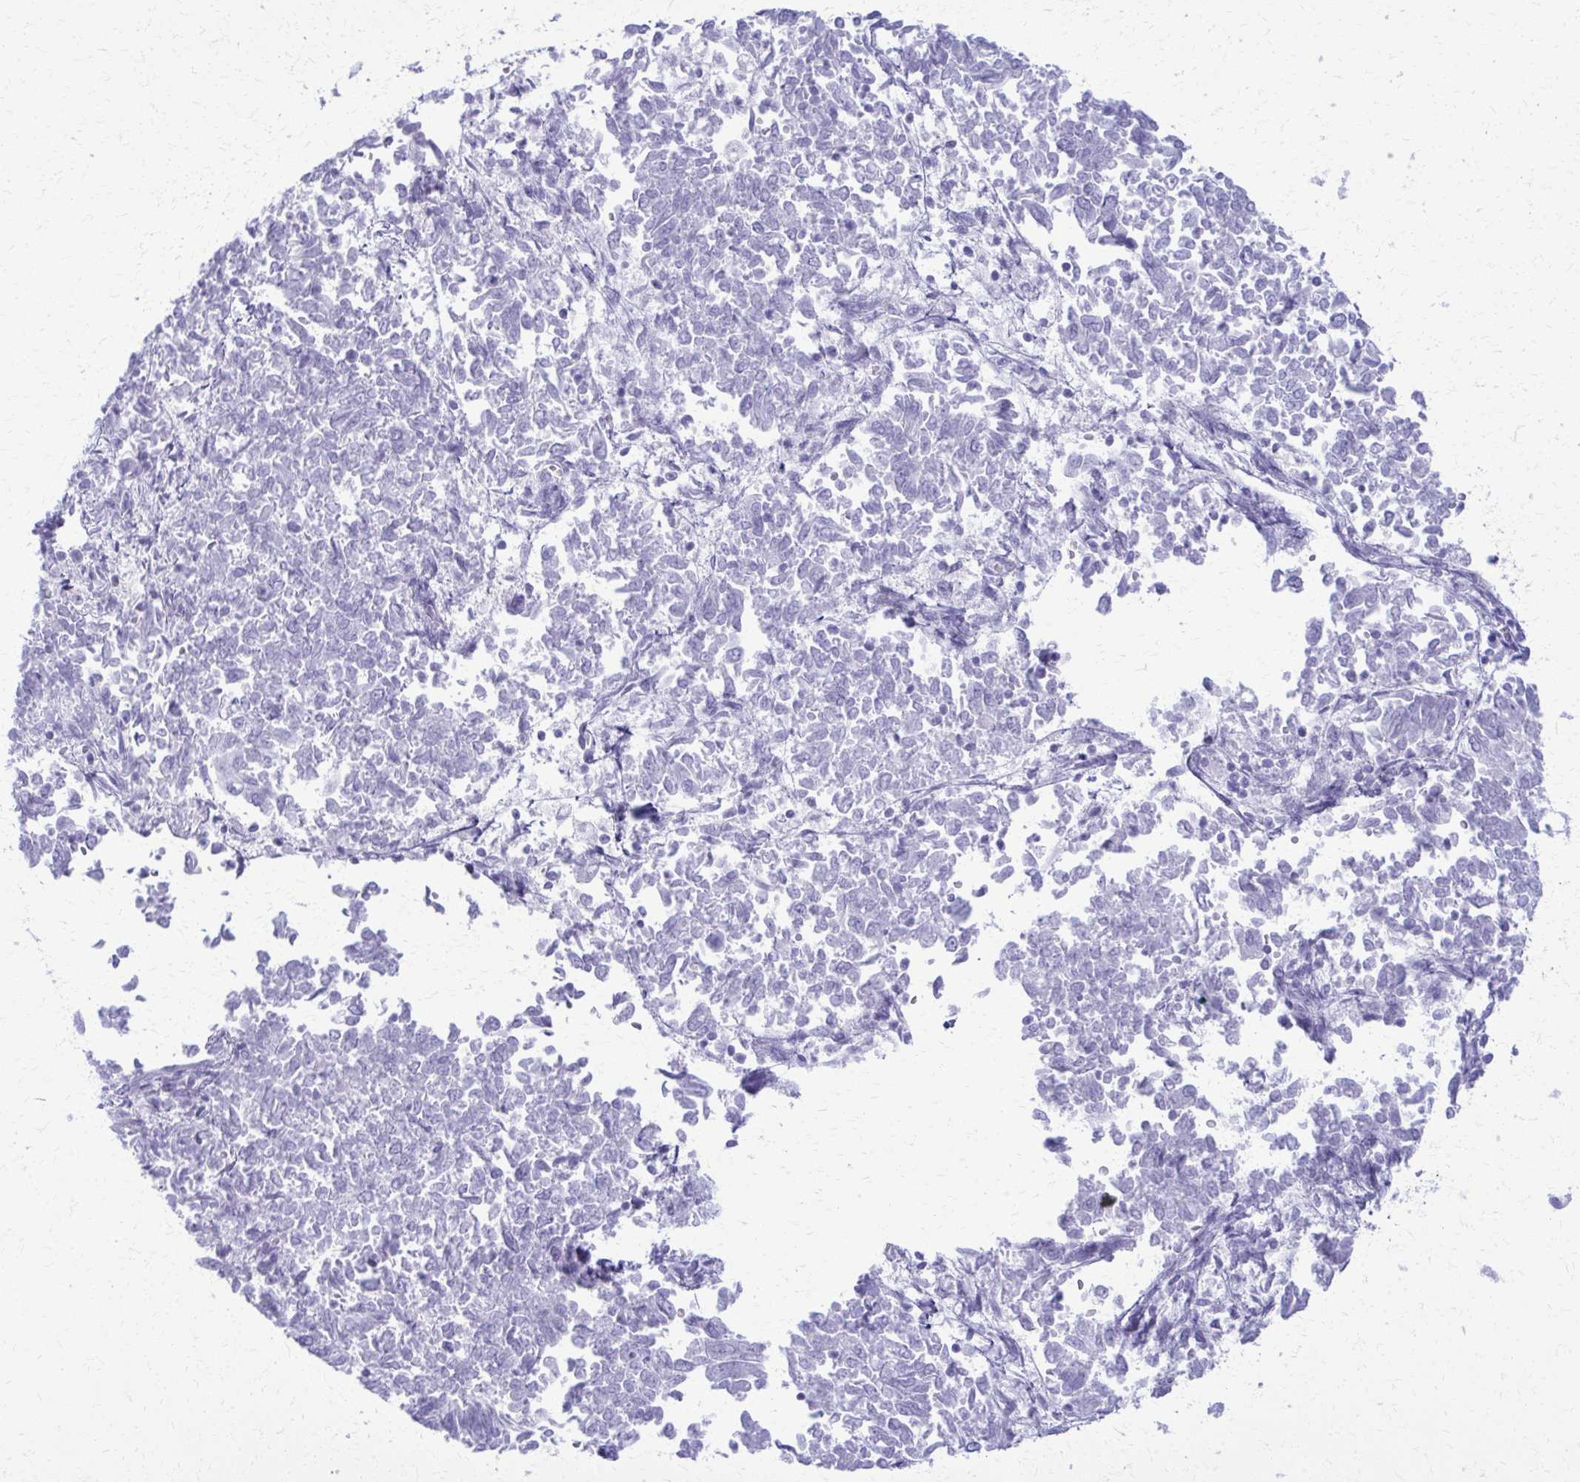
{"staining": {"intensity": "negative", "quantity": "none", "location": "none"}, "tissue": "endometrial cancer", "cell_type": "Tumor cells", "image_type": "cancer", "snomed": [{"axis": "morphology", "description": "Adenocarcinoma, NOS"}, {"axis": "topography", "description": "Endometrium"}], "caption": "Immunohistochemistry (IHC) micrograph of endometrial cancer (adenocarcinoma) stained for a protein (brown), which reveals no staining in tumor cells.", "gene": "ACSM2B", "patient": {"sex": "female", "age": 65}}